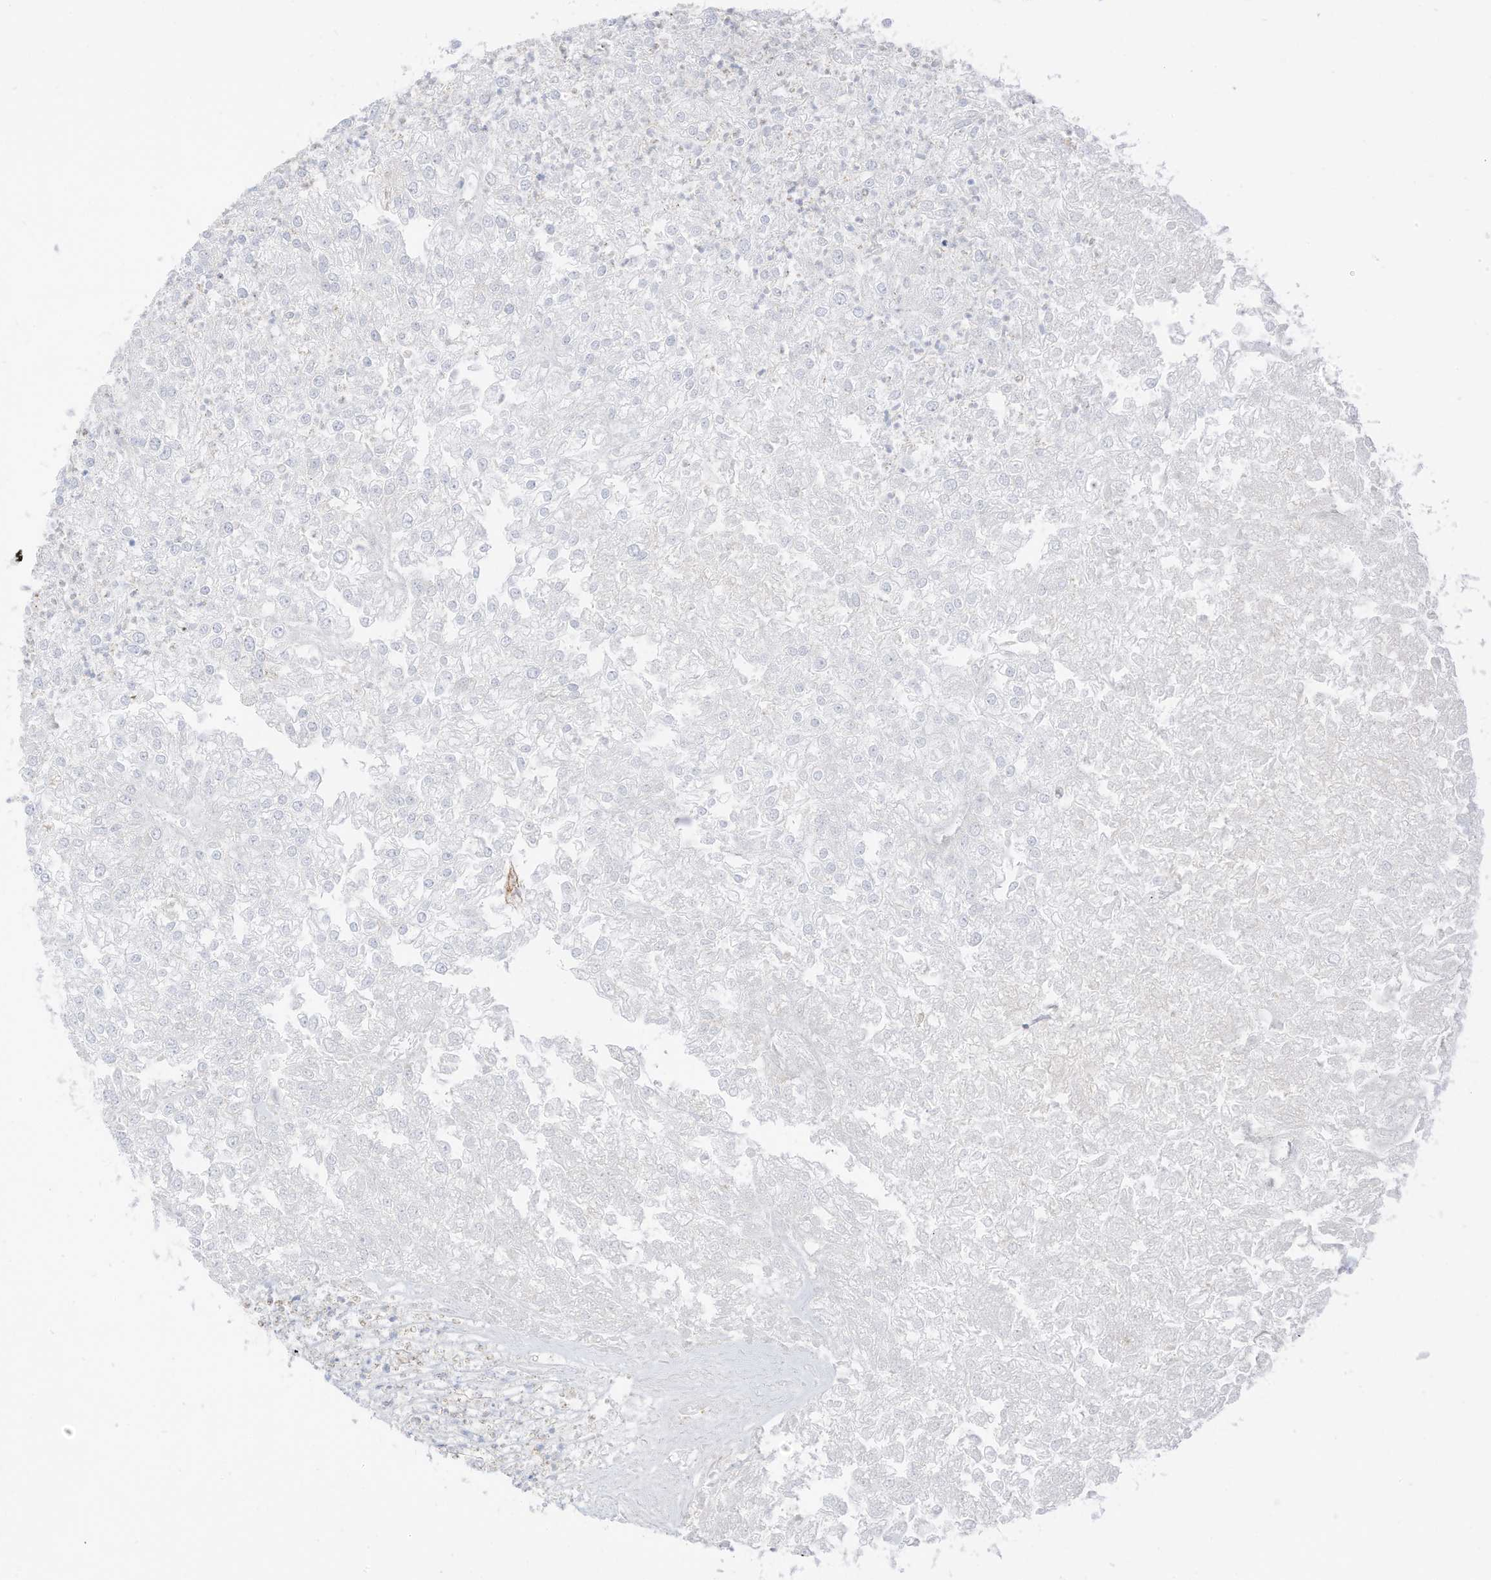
{"staining": {"intensity": "negative", "quantity": "none", "location": "none"}, "tissue": "renal cancer", "cell_type": "Tumor cells", "image_type": "cancer", "snomed": [{"axis": "morphology", "description": "Adenocarcinoma, NOS"}, {"axis": "topography", "description": "Kidney"}], "caption": "Immunohistochemical staining of human adenocarcinoma (renal) reveals no significant positivity in tumor cells. (DAB immunohistochemistry (IHC), high magnification).", "gene": "ETHE1", "patient": {"sex": "female", "age": 54}}